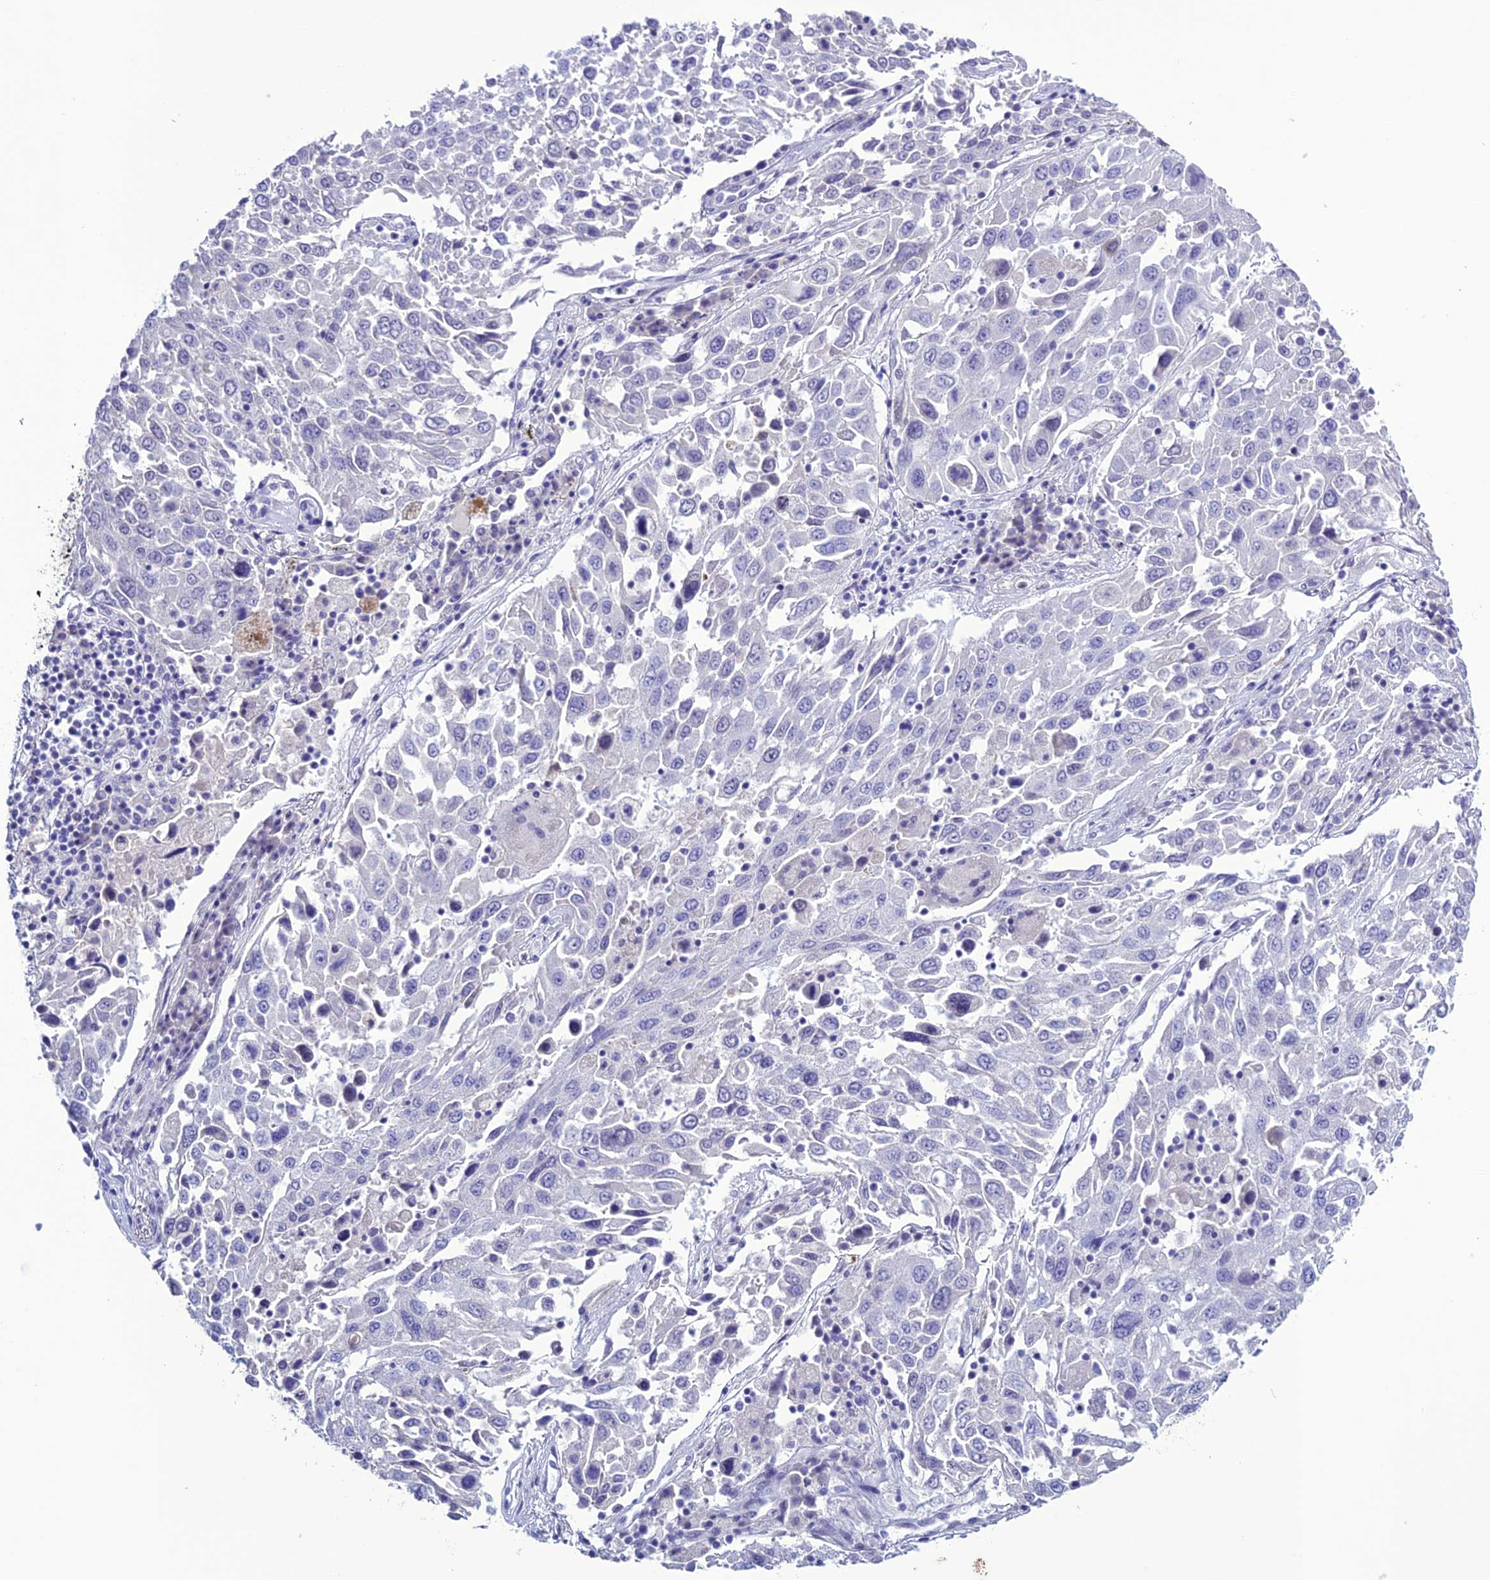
{"staining": {"intensity": "negative", "quantity": "none", "location": "none"}, "tissue": "lung cancer", "cell_type": "Tumor cells", "image_type": "cancer", "snomed": [{"axis": "morphology", "description": "Squamous cell carcinoma, NOS"}, {"axis": "topography", "description": "Lung"}], "caption": "IHC of squamous cell carcinoma (lung) shows no staining in tumor cells. (Immunohistochemistry, brightfield microscopy, high magnification).", "gene": "CLEC2L", "patient": {"sex": "male", "age": 65}}